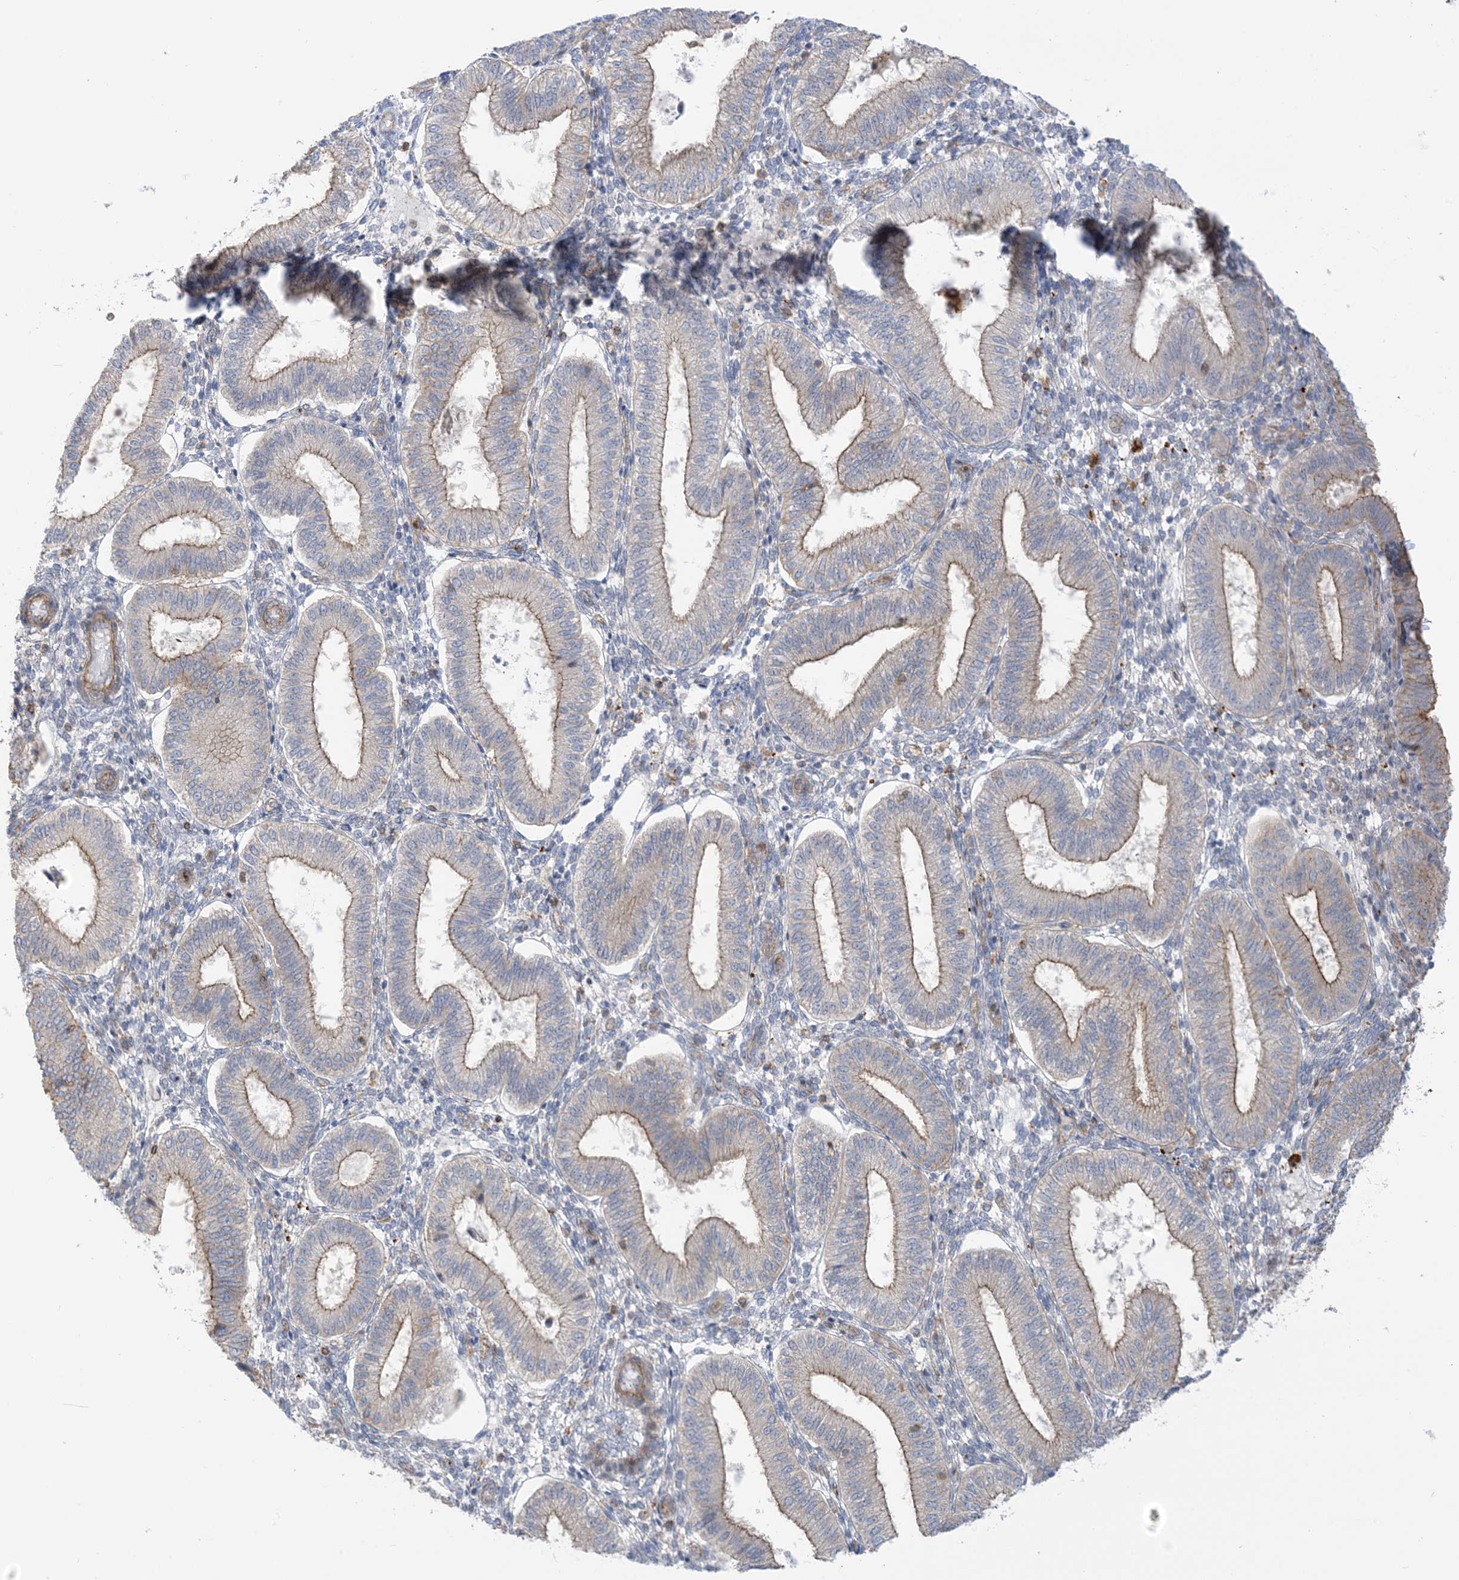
{"staining": {"intensity": "negative", "quantity": "none", "location": "none"}, "tissue": "endometrium", "cell_type": "Cells in endometrial stroma", "image_type": "normal", "snomed": [{"axis": "morphology", "description": "Normal tissue, NOS"}, {"axis": "topography", "description": "Endometrium"}], "caption": "Histopathology image shows no protein expression in cells in endometrial stroma of normal endometrium.", "gene": "ICMT", "patient": {"sex": "female", "age": 39}}